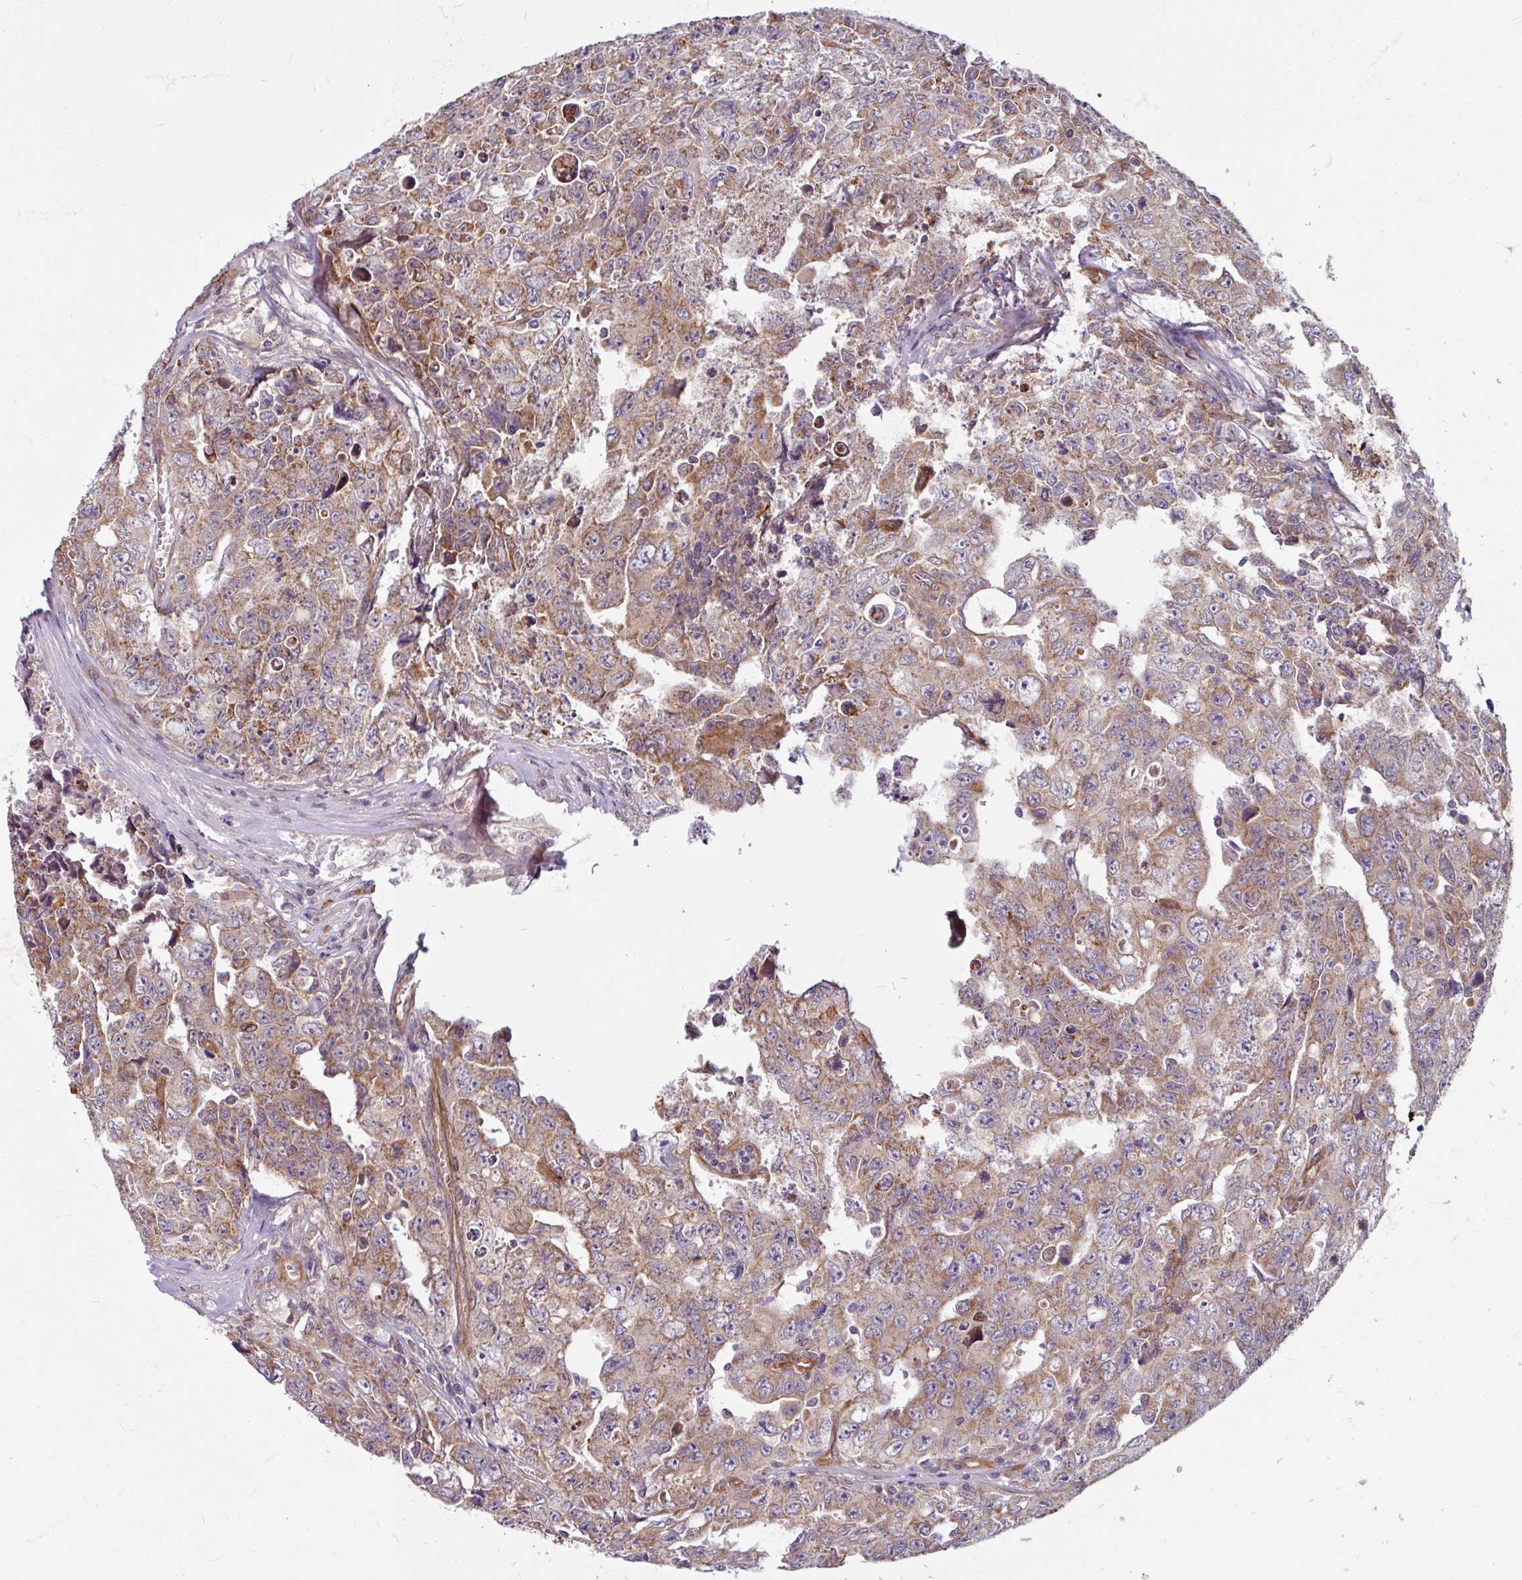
{"staining": {"intensity": "moderate", "quantity": ">75%", "location": "cytoplasmic/membranous"}, "tissue": "testis cancer", "cell_type": "Tumor cells", "image_type": "cancer", "snomed": [{"axis": "morphology", "description": "Carcinoma, Embryonal, NOS"}, {"axis": "topography", "description": "Testis"}], "caption": "Immunohistochemical staining of human testis cancer demonstrates medium levels of moderate cytoplasmic/membranous protein staining in approximately >75% of tumor cells. (DAB IHC, brown staining for protein, blue staining for nuclei).", "gene": "DAAM2", "patient": {"sex": "male", "age": 24}}